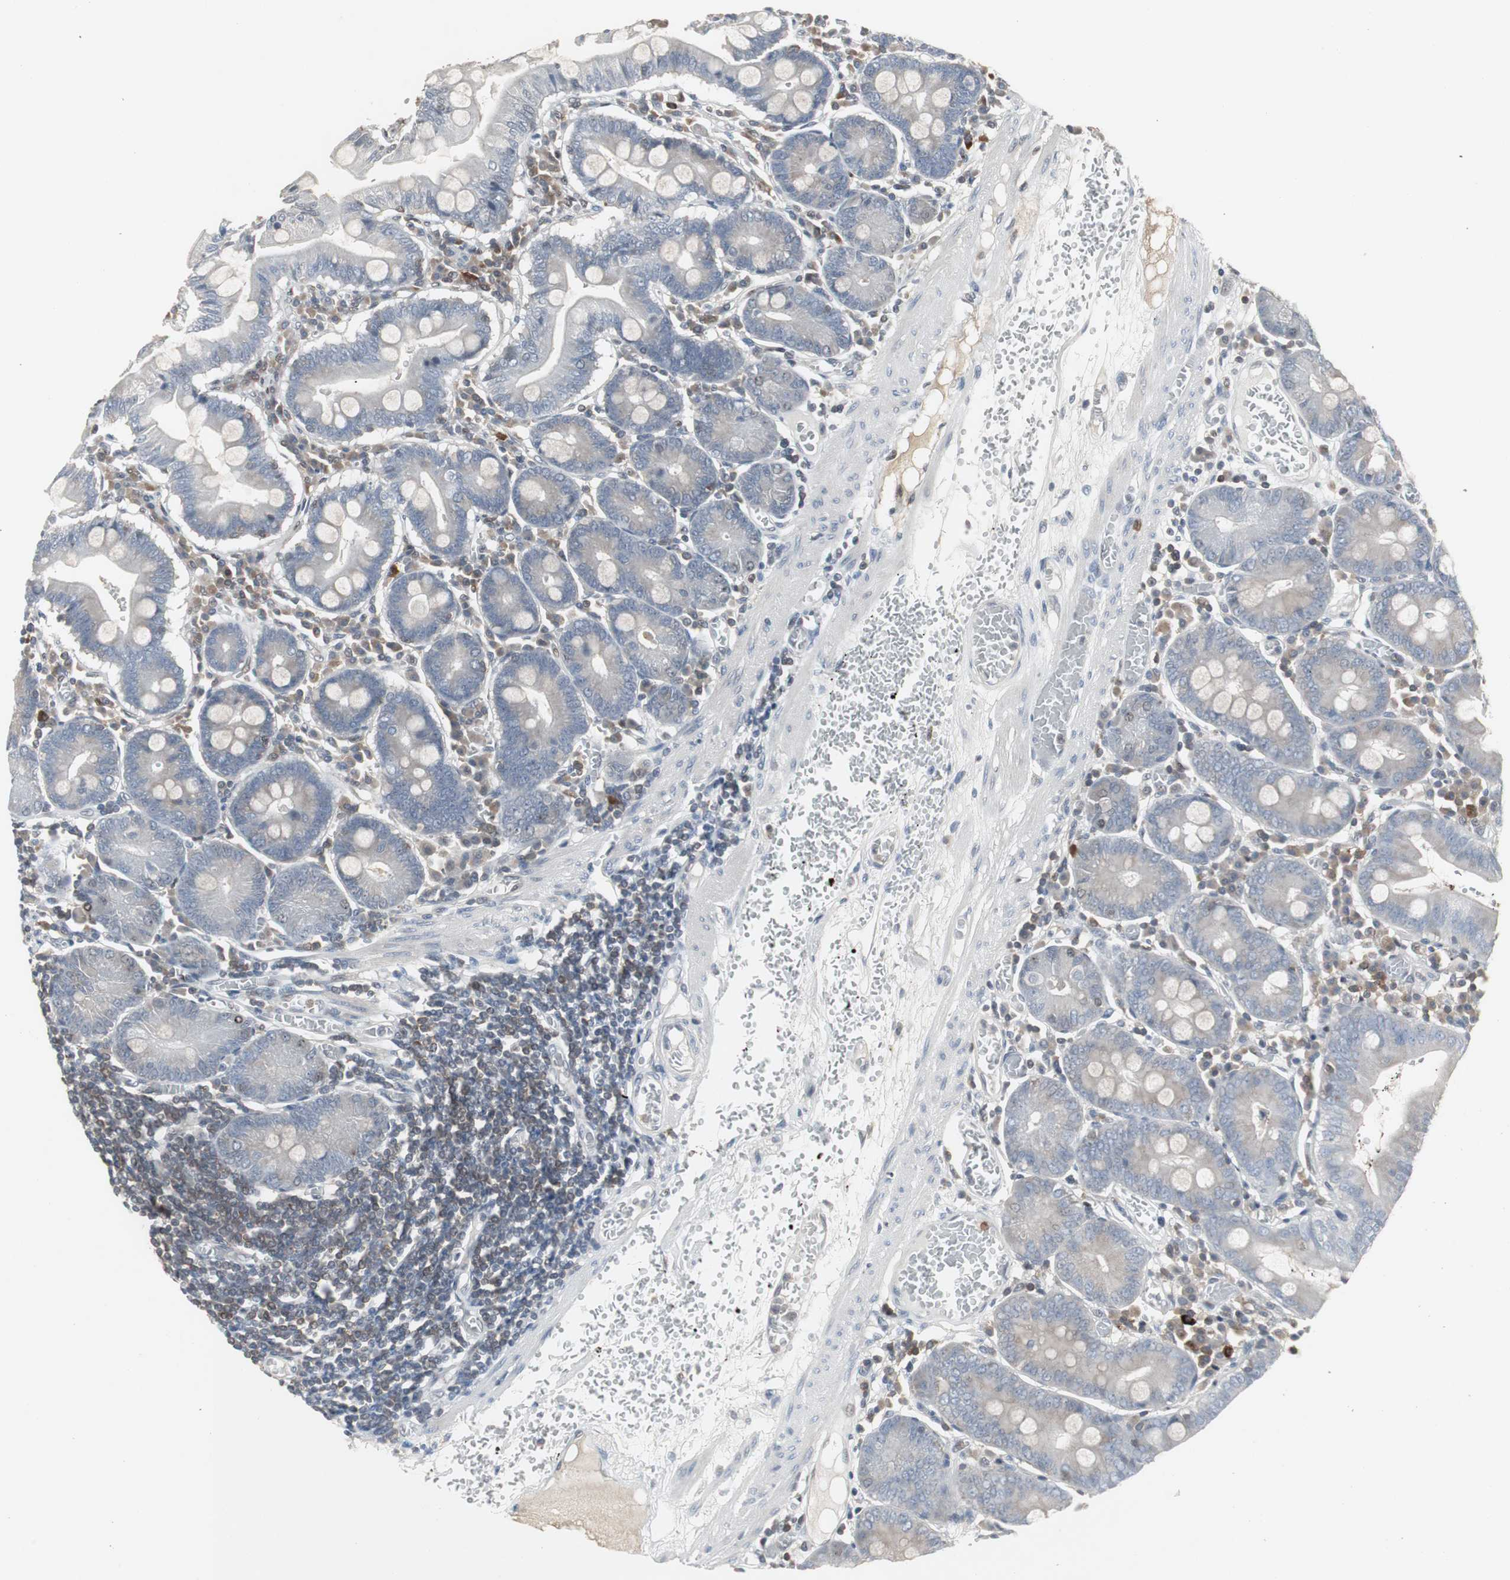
{"staining": {"intensity": "negative", "quantity": "none", "location": "none"}, "tissue": "small intestine", "cell_type": "Glandular cells", "image_type": "normal", "snomed": [{"axis": "morphology", "description": "Normal tissue, NOS"}, {"axis": "topography", "description": "Small intestine"}], "caption": "This image is of unremarkable small intestine stained with immunohistochemistry to label a protein in brown with the nuclei are counter-stained blue. There is no expression in glandular cells. The staining is performed using DAB (3,3'-diaminobenzidine) brown chromogen with nuclei counter-stained in using hematoxylin.", "gene": "GRK2", "patient": {"sex": "male", "age": 71}}